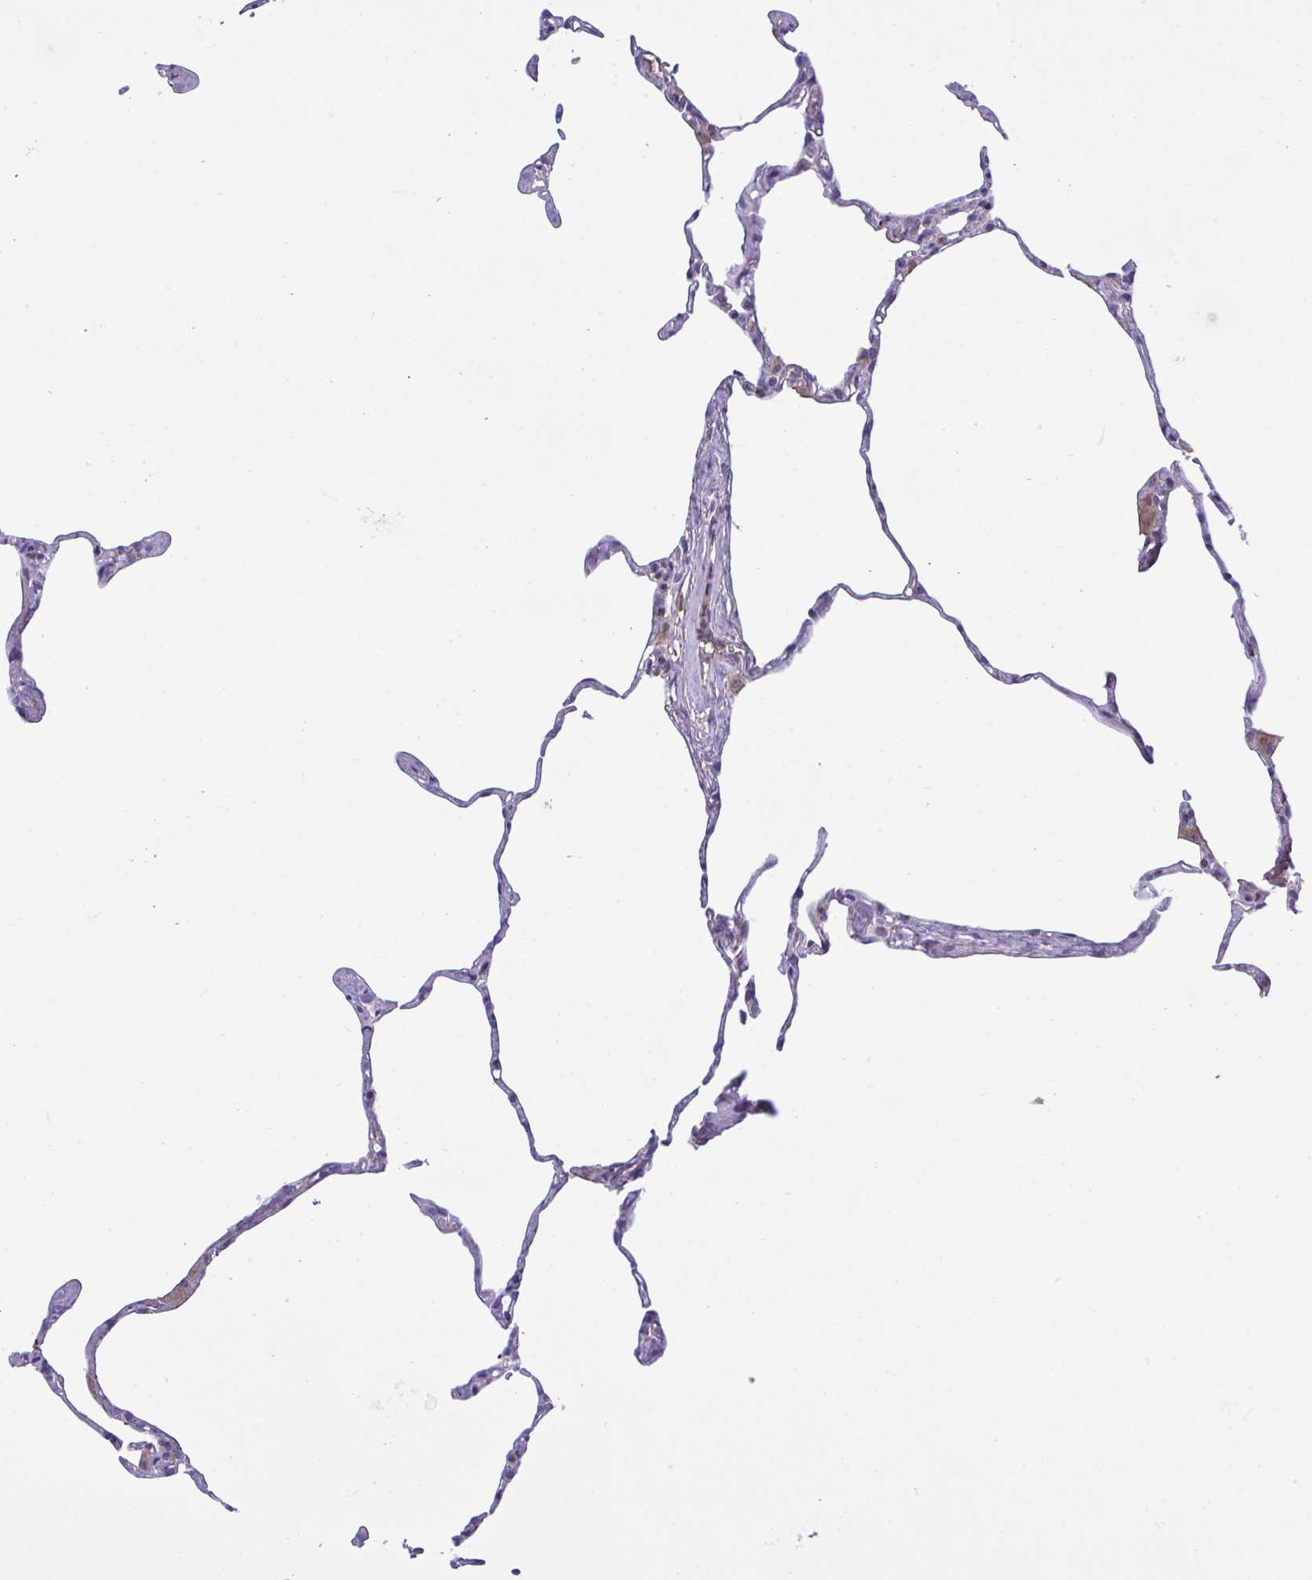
{"staining": {"intensity": "negative", "quantity": "none", "location": "none"}, "tissue": "lung", "cell_type": "Alveolar cells", "image_type": "normal", "snomed": [{"axis": "morphology", "description": "Normal tissue, NOS"}, {"axis": "topography", "description": "Lung"}], "caption": "This is a histopathology image of immunohistochemistry (IHC) staining of normal lung, which shows no positivity in alveolar cells. (DAB IHC with hematoxylin counter stain).", "gene": "CD101", "patient": {"sex": "male", "age": 65}}